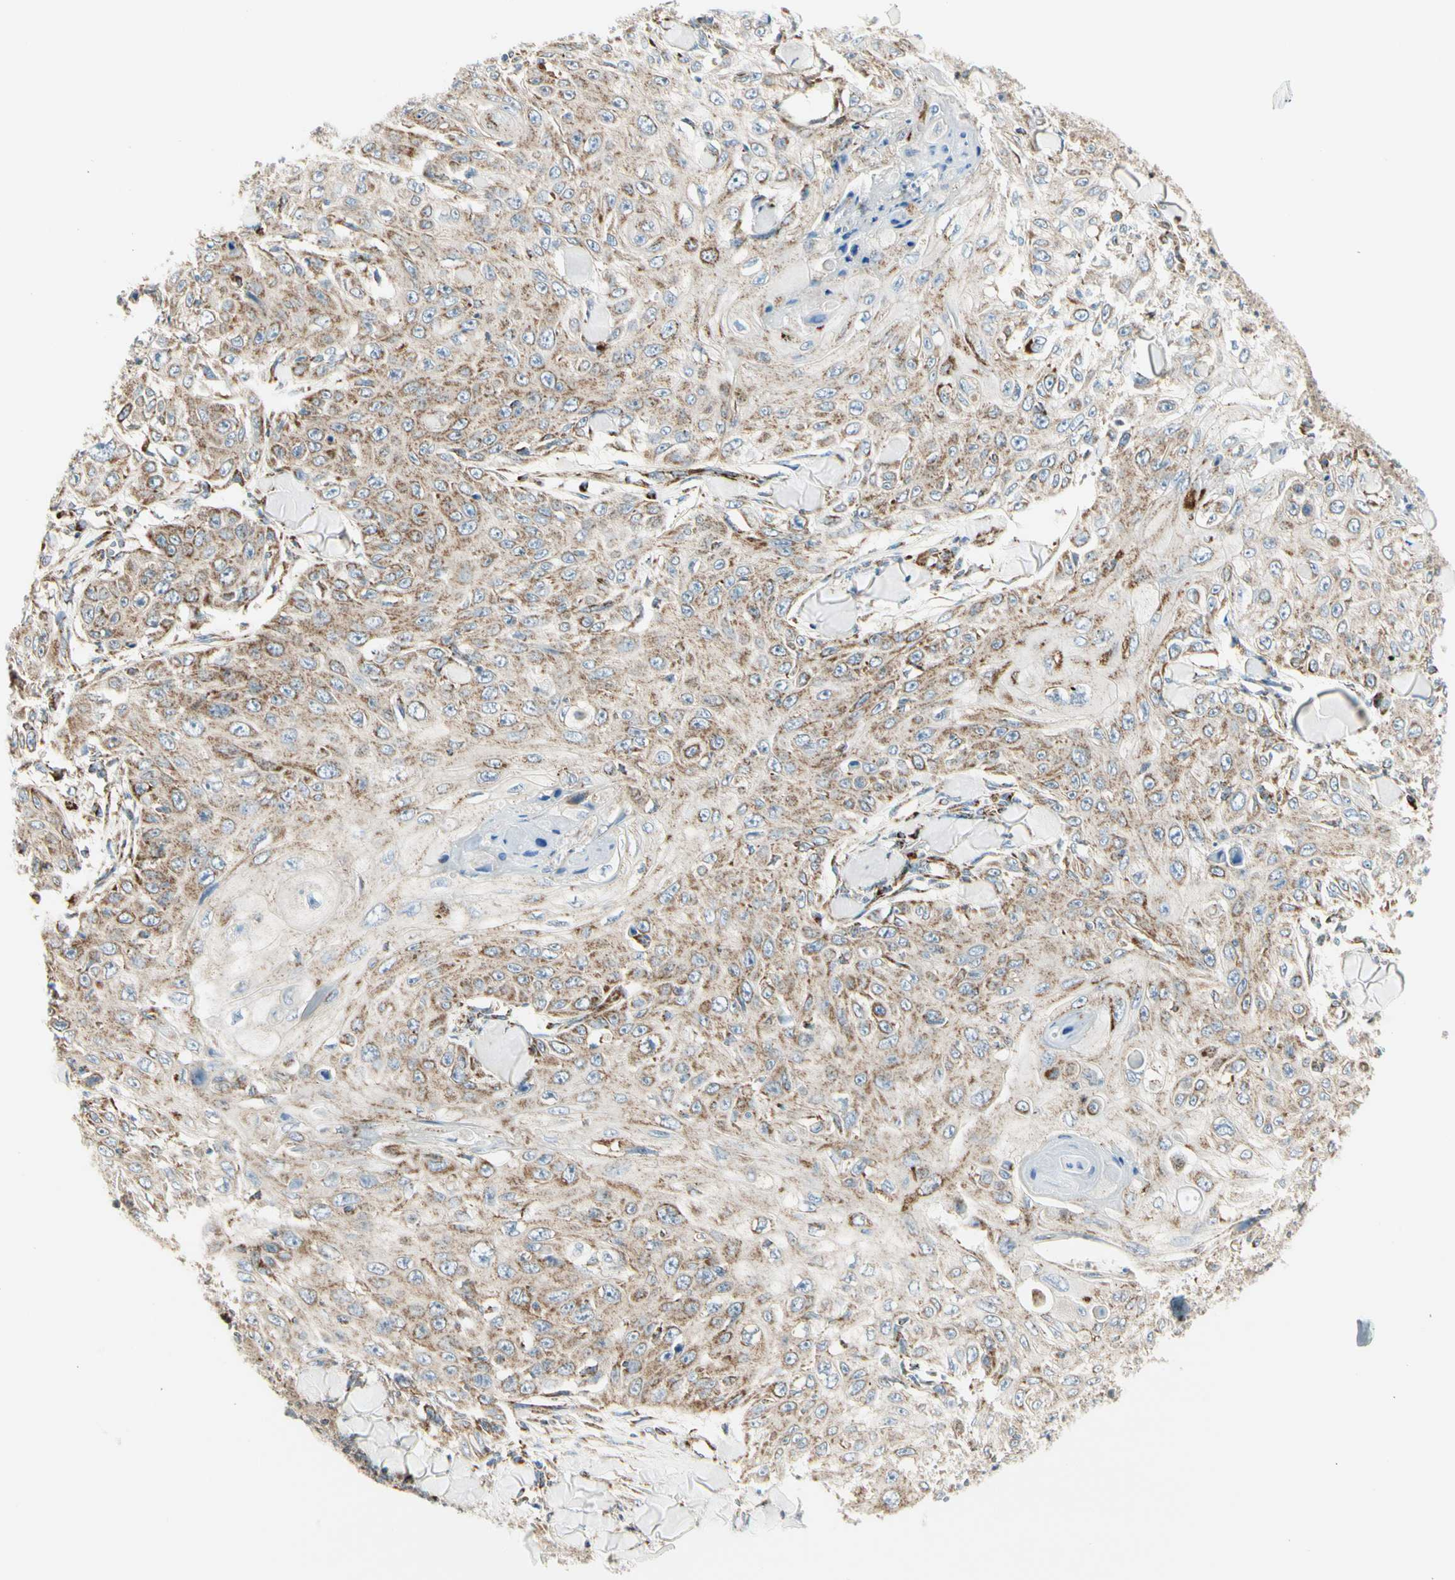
{"staining": {"intensity": "moderate", "quantity": ">75%", "location": "cytoplasmic/membranous"}, "tissue": "skin cancer", "cell_type": "Tumor cells", "image_type": "cancer", "snomed": [{"axis": "morphology", "description": "Squamous cell carcinoma, NOS"}, {"axis": "topography", "description": "Skin"}], "caption": "An IHC micrograph of neoplastic tissue is shown. Protein staining in brown shows moderate cytoplasmic/membranous positivity in skin cancer within tumor cells.", "gene": "TBC1D10A", "patient": {"sex": "male", "age": 86}}